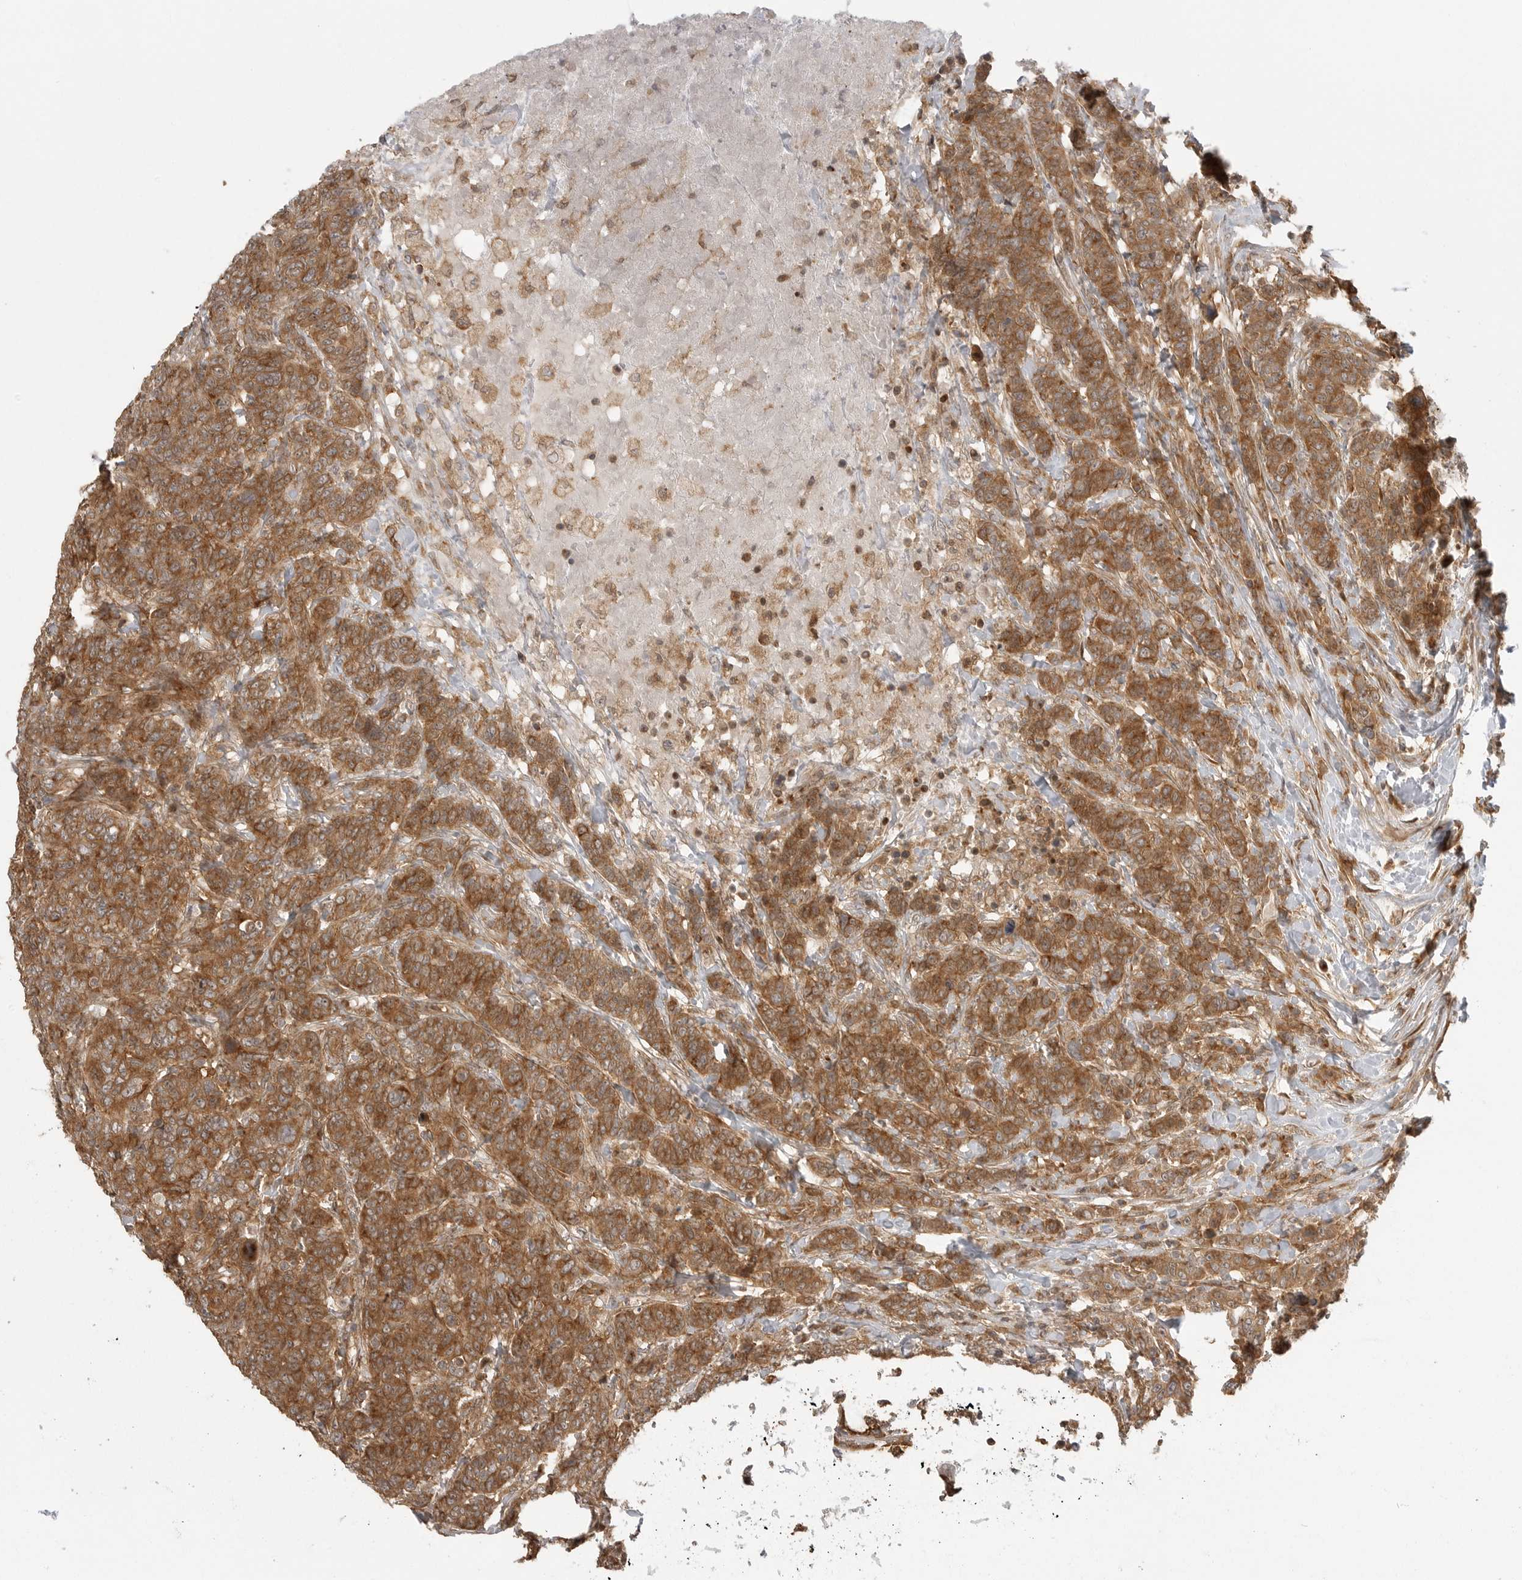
{"staining": {"intensity": "moderate", "quantity": ">75%", "location": "cytoplasmic/membranous"}, "tissue": "breast cancer", "cell_type": "Tumor cells", "image_type": "cancer", "snomed": [{"axis": "morphology", "description": "Duct carcinoma"}, {"axis": "topography", "description": "Breast"}], "caption": "A medium amount of moderate cytoplasmic/membranous staining is seen in about >75% of tumor cells in breast cancer (intraductal carcinoma) tissue.", "gene": "FAT3", "patient": {"sex": "female", "age": 37}}